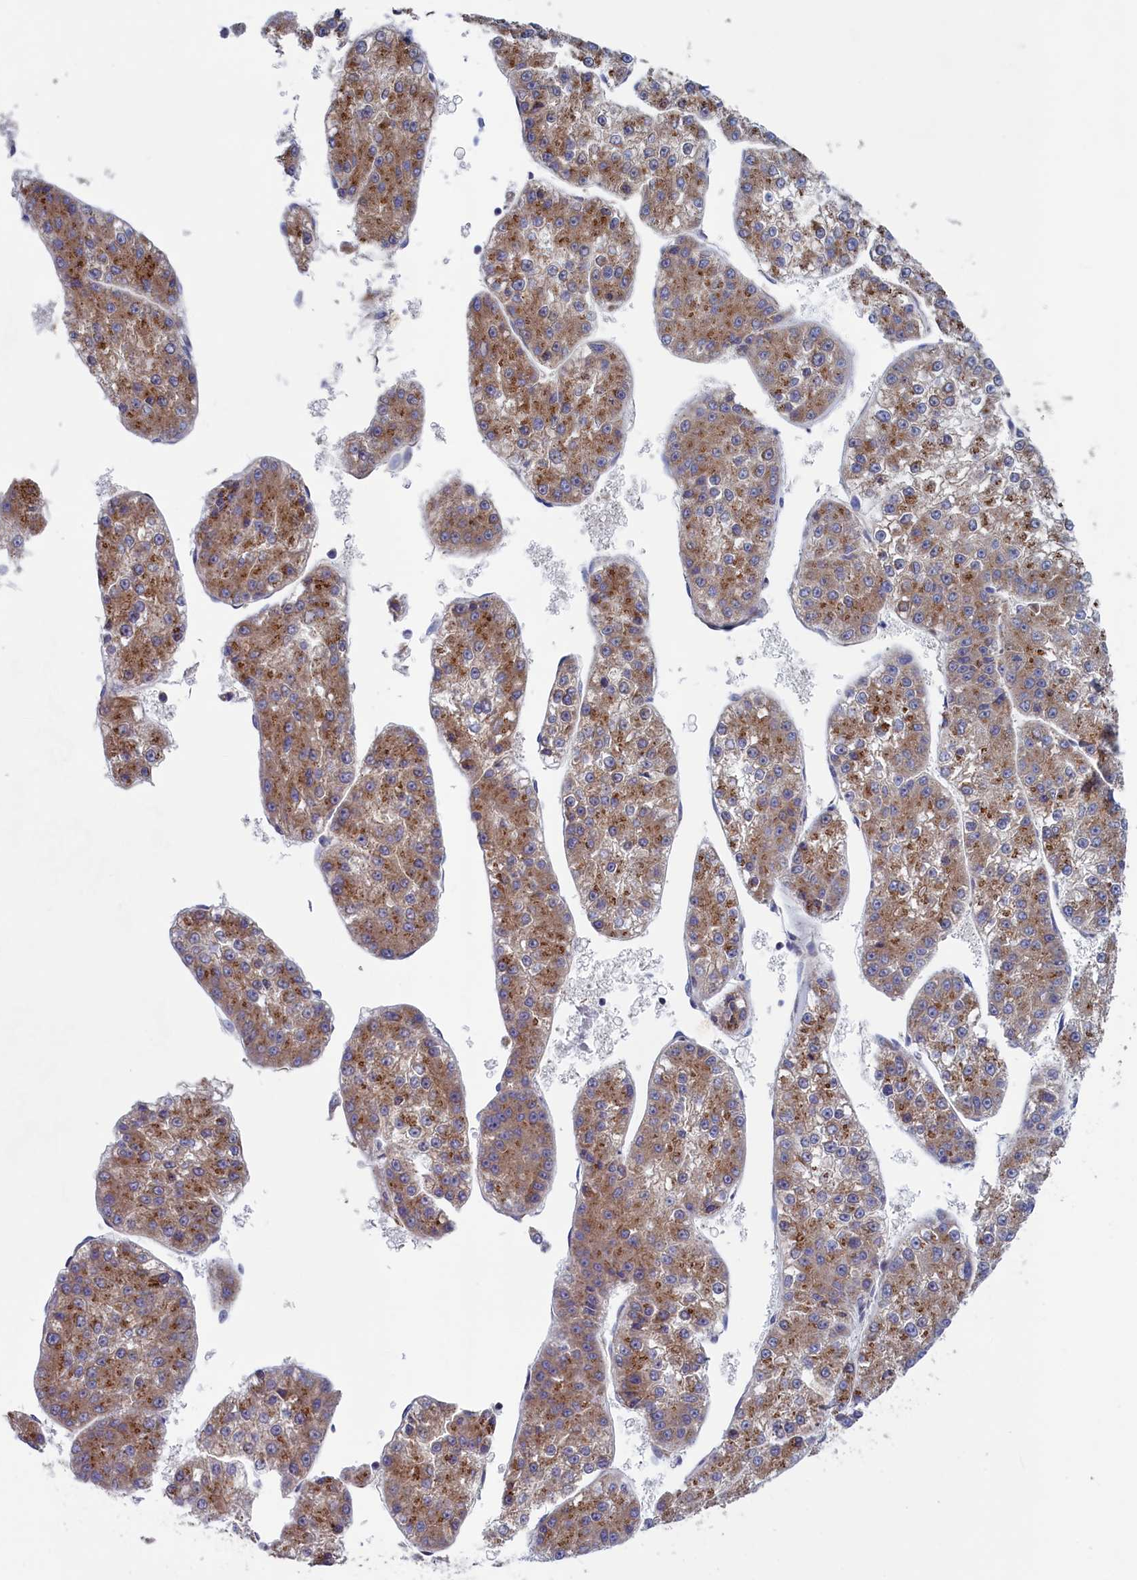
{"staining": {"intensity": "moderate", "quantity": ">75%", "location": "cytoplasmic/membranous"}, "tissue": "liver cancer", "cell_type": "Tumor cells", "image_type": "cancer", "snomed": [{"axis": "morphology", "description": "Carcinoma, Hepatocellular, NOS"}, {"axis": "topography", "description": "Liver"}], "caption": "Moderate cytoplasmic/membranous protein staining is present in approximately >75% of tumor cells in hepatocellular carcinoma (liver).", "gene": "MTFMT", "patient": {"sex": "female", "age": 73}}